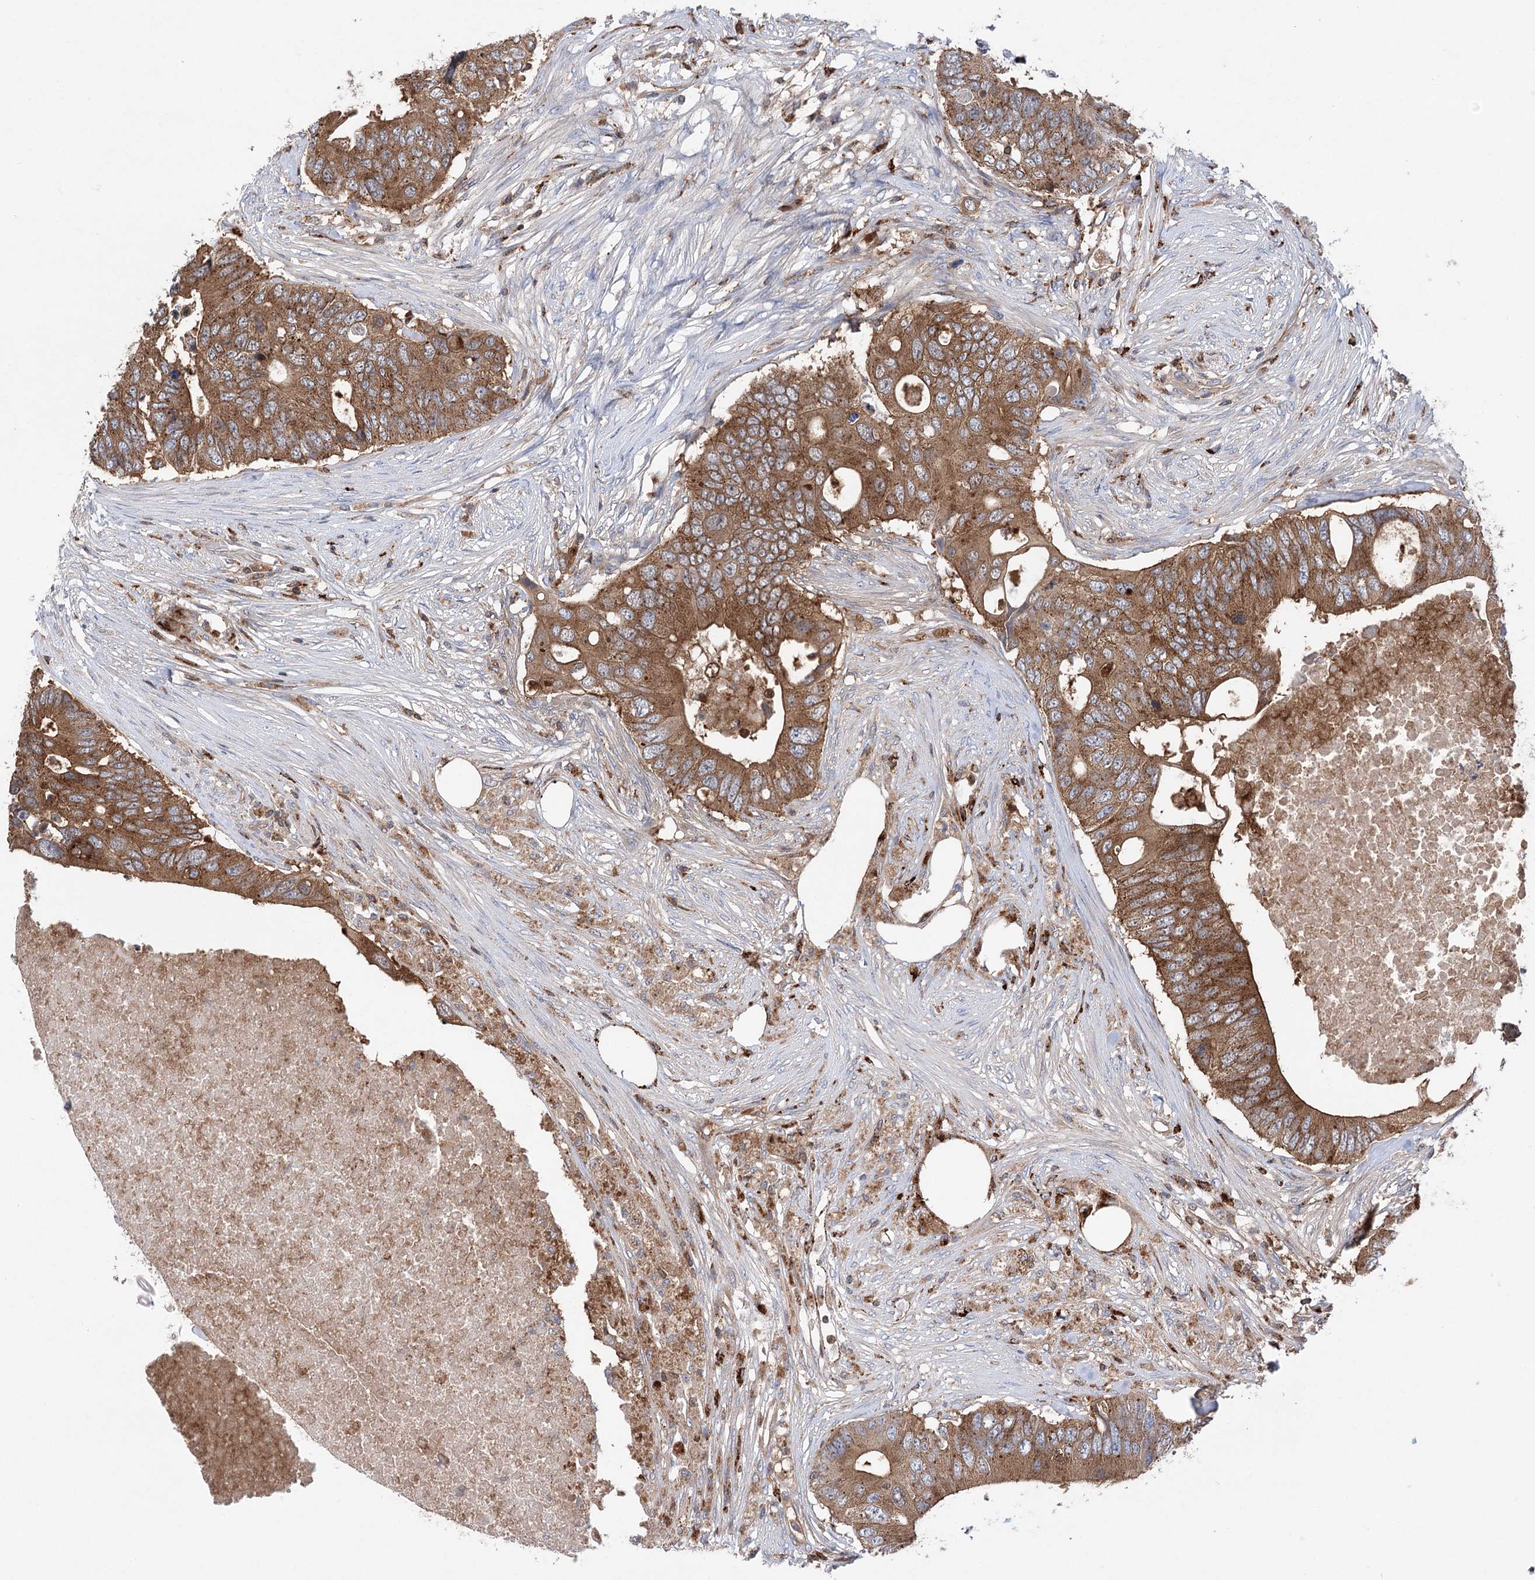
{"staining": {"intensity": "moderate", "quantity": ">75%", "location": "cytoplasmic/membranous"}, "tissue": "colorectal cancer", "cell_type": "Tumor cells", "image_type": "cancer", "snomed": [{"axis": "morphology", "description": "Adenocarcinoma, NOS"}, {"axis": "topography", "description": "Colon"}], "caption": "Colorectal adenocarcinoma tissue displays moderate cytoplasmic/membranous staining in approximately >75% of tumor cells", "gene": "VPS37B", "patient": {"sex": "male", "age": 71}}